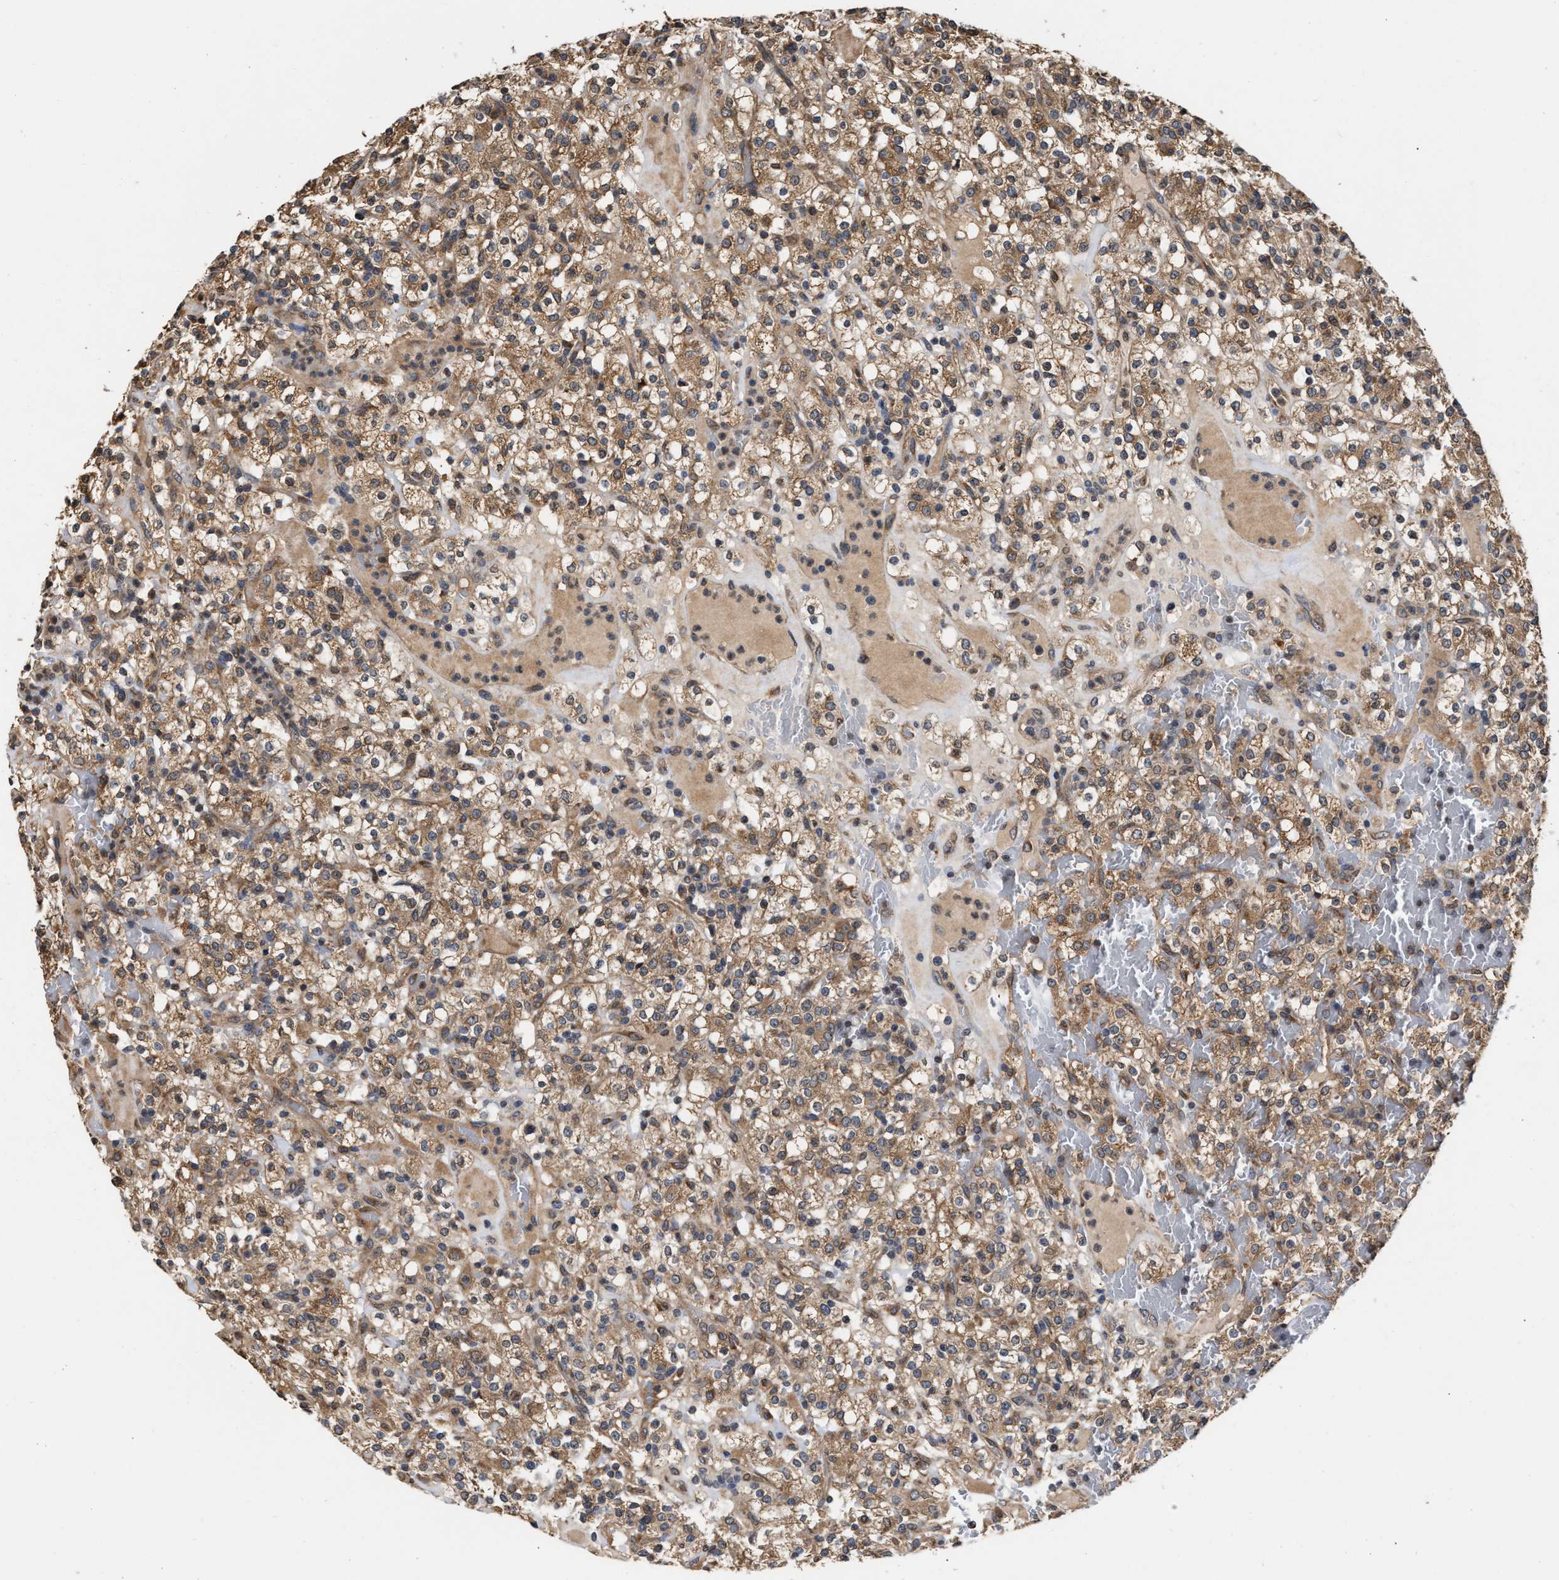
{"staining": {"intensity": "moderate", "quantity": ">75%", "location": "cytoplasmic/membranous"}, "tissue": "renal cancer", "cell_type": "Tumor cells", "image_type": "cancer", "snomed": [{"axis": "morphology", "description": "Normal tissue, NOS"}, {"axis": "morphology", "description": "Adenocarcinoma, NOS"}, {"axis": "topography", "description": "Kidney"}], "caption": "Immunohistochemical staining of renal cancer (adenocarcinoma) reveals medium levels of moderate cytoplasmic/membranous expression in about >75% of tumor cells.", "gene": "SAR1A", "patient": {"sex": "female", "age": 72}}